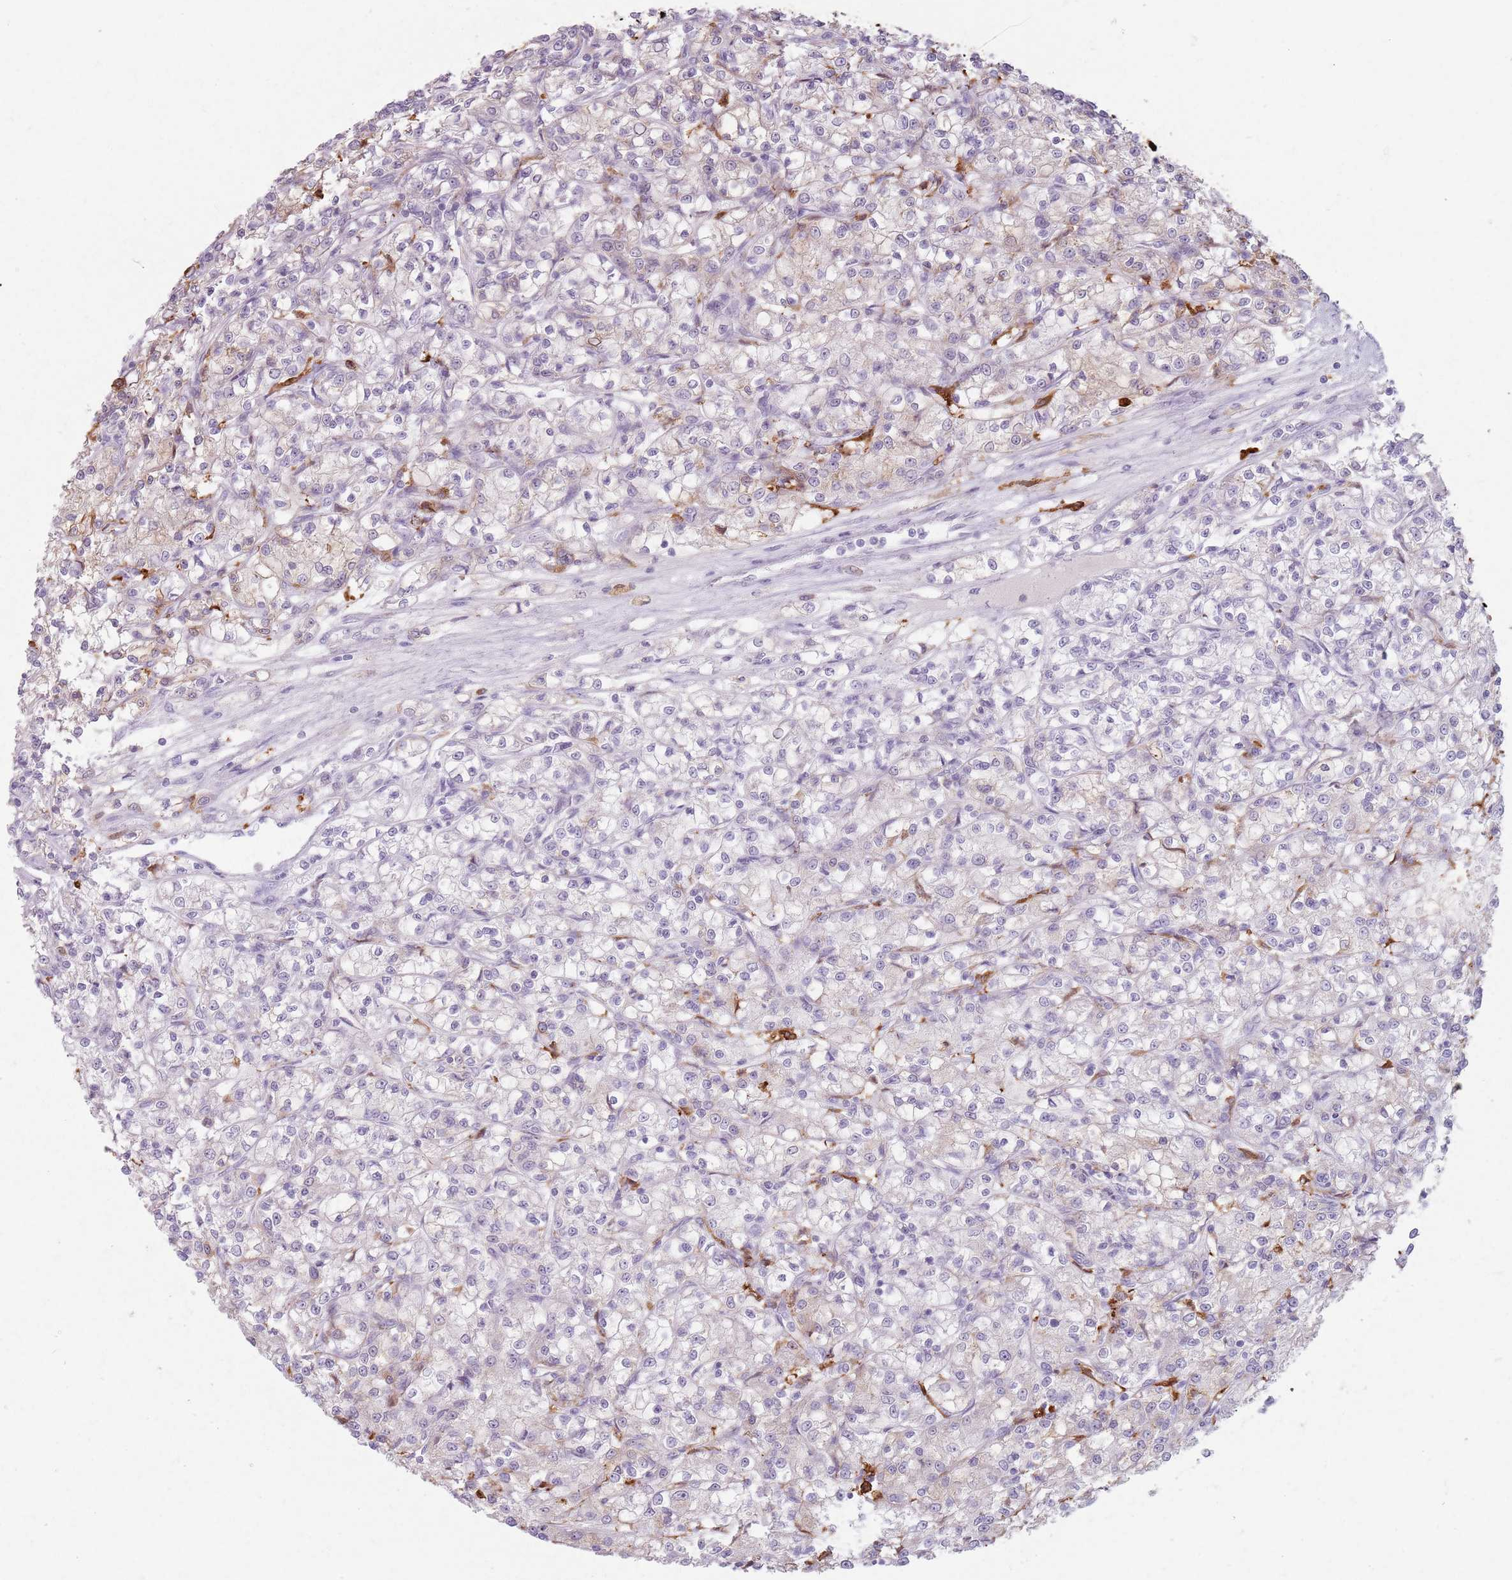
{"staining": {"intensity": "negative", "quantity": "none", "location": "none"}, "tissue": "renal cancer", "cell_type": "Tumor cells", "image_type": "cancer", "snomed": [{"axis": "morphology", "description": "Adenocarcinoma, NOS"}, {"axis": "topography", "description": "Kidney"}], "caption": "This is a micrograph of IHC staining of renal adenocarcinoma, which shows no positivity in tumor cells.", "gene": "GDPGP1", "patient": {"sex": "female", "age": 59}}